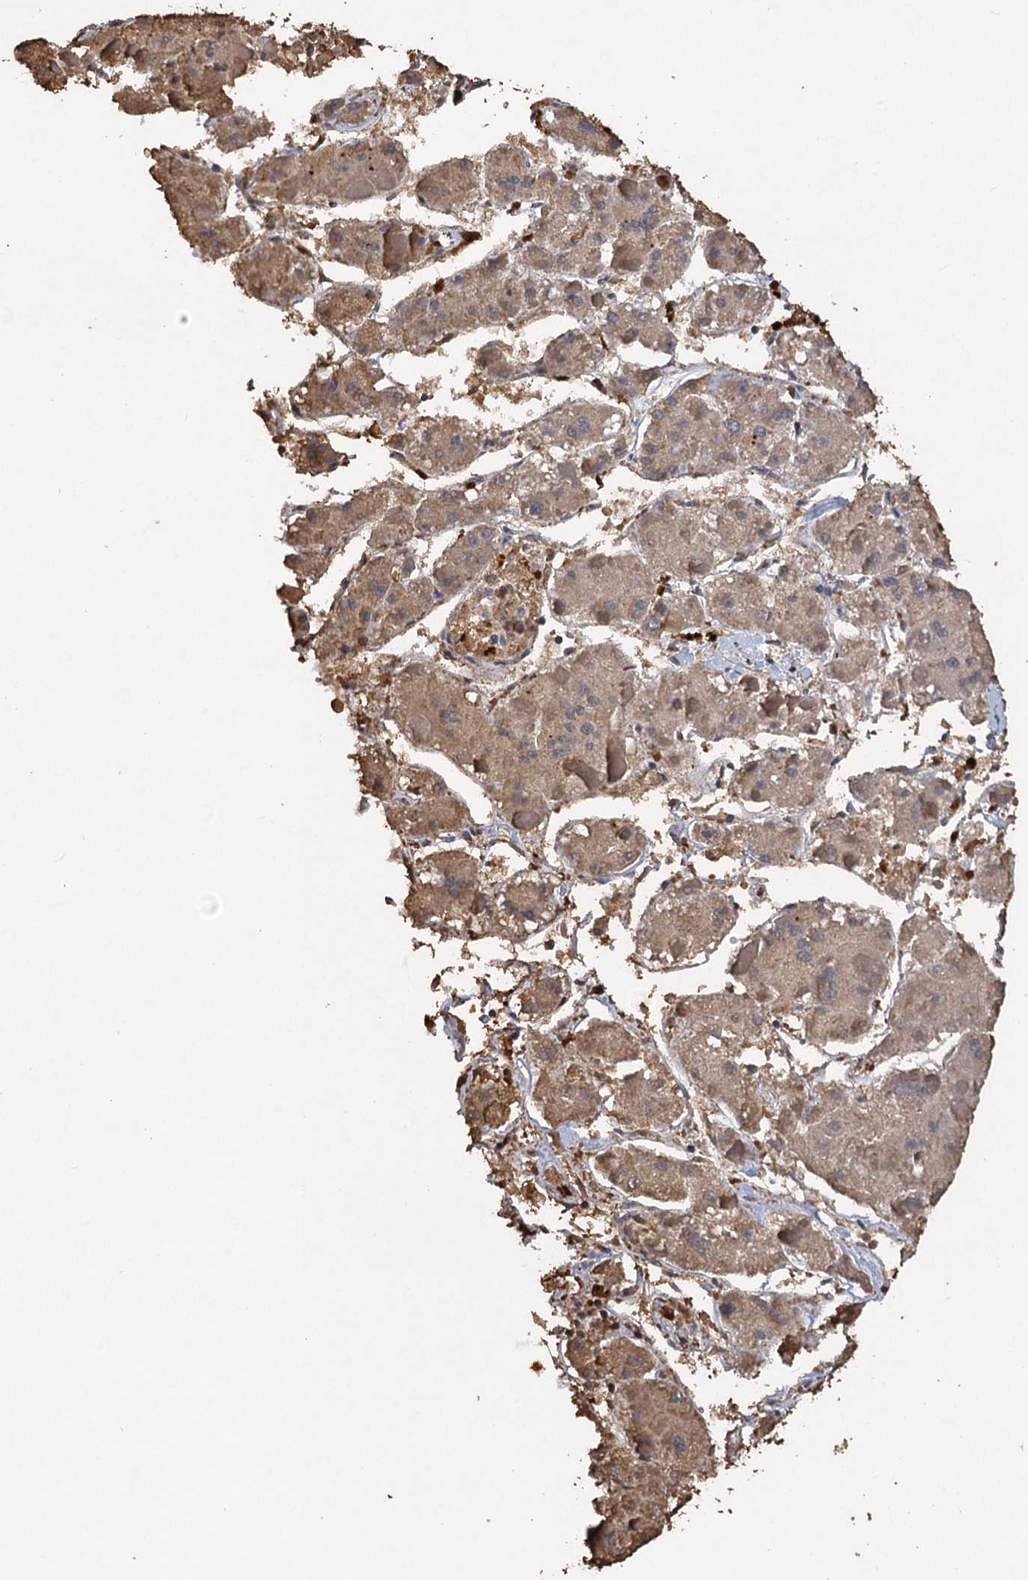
{"staining": {"intensity": "weak", "quantity": ">75%", "location": "cytoplasmic/membranous"}, "tissue": "liver cancer", "cell_type": "Tumor cells", "image_type": "cancer", "snomed": [{"axis": "morphology", "description": "Carcinoma, Hepatocellular, NOS"}, {"axis": "topography", "description": "Liver"}], "caption": "Immunohistochemistry (IHC) of liver hepatocellular carcinoma shows low levels of weak cytoplasmic/membranous positivity in approximately >75% of tumor cells.", "gene": "SCUBE3", "patient": {"sex": "female", "age": 73}}